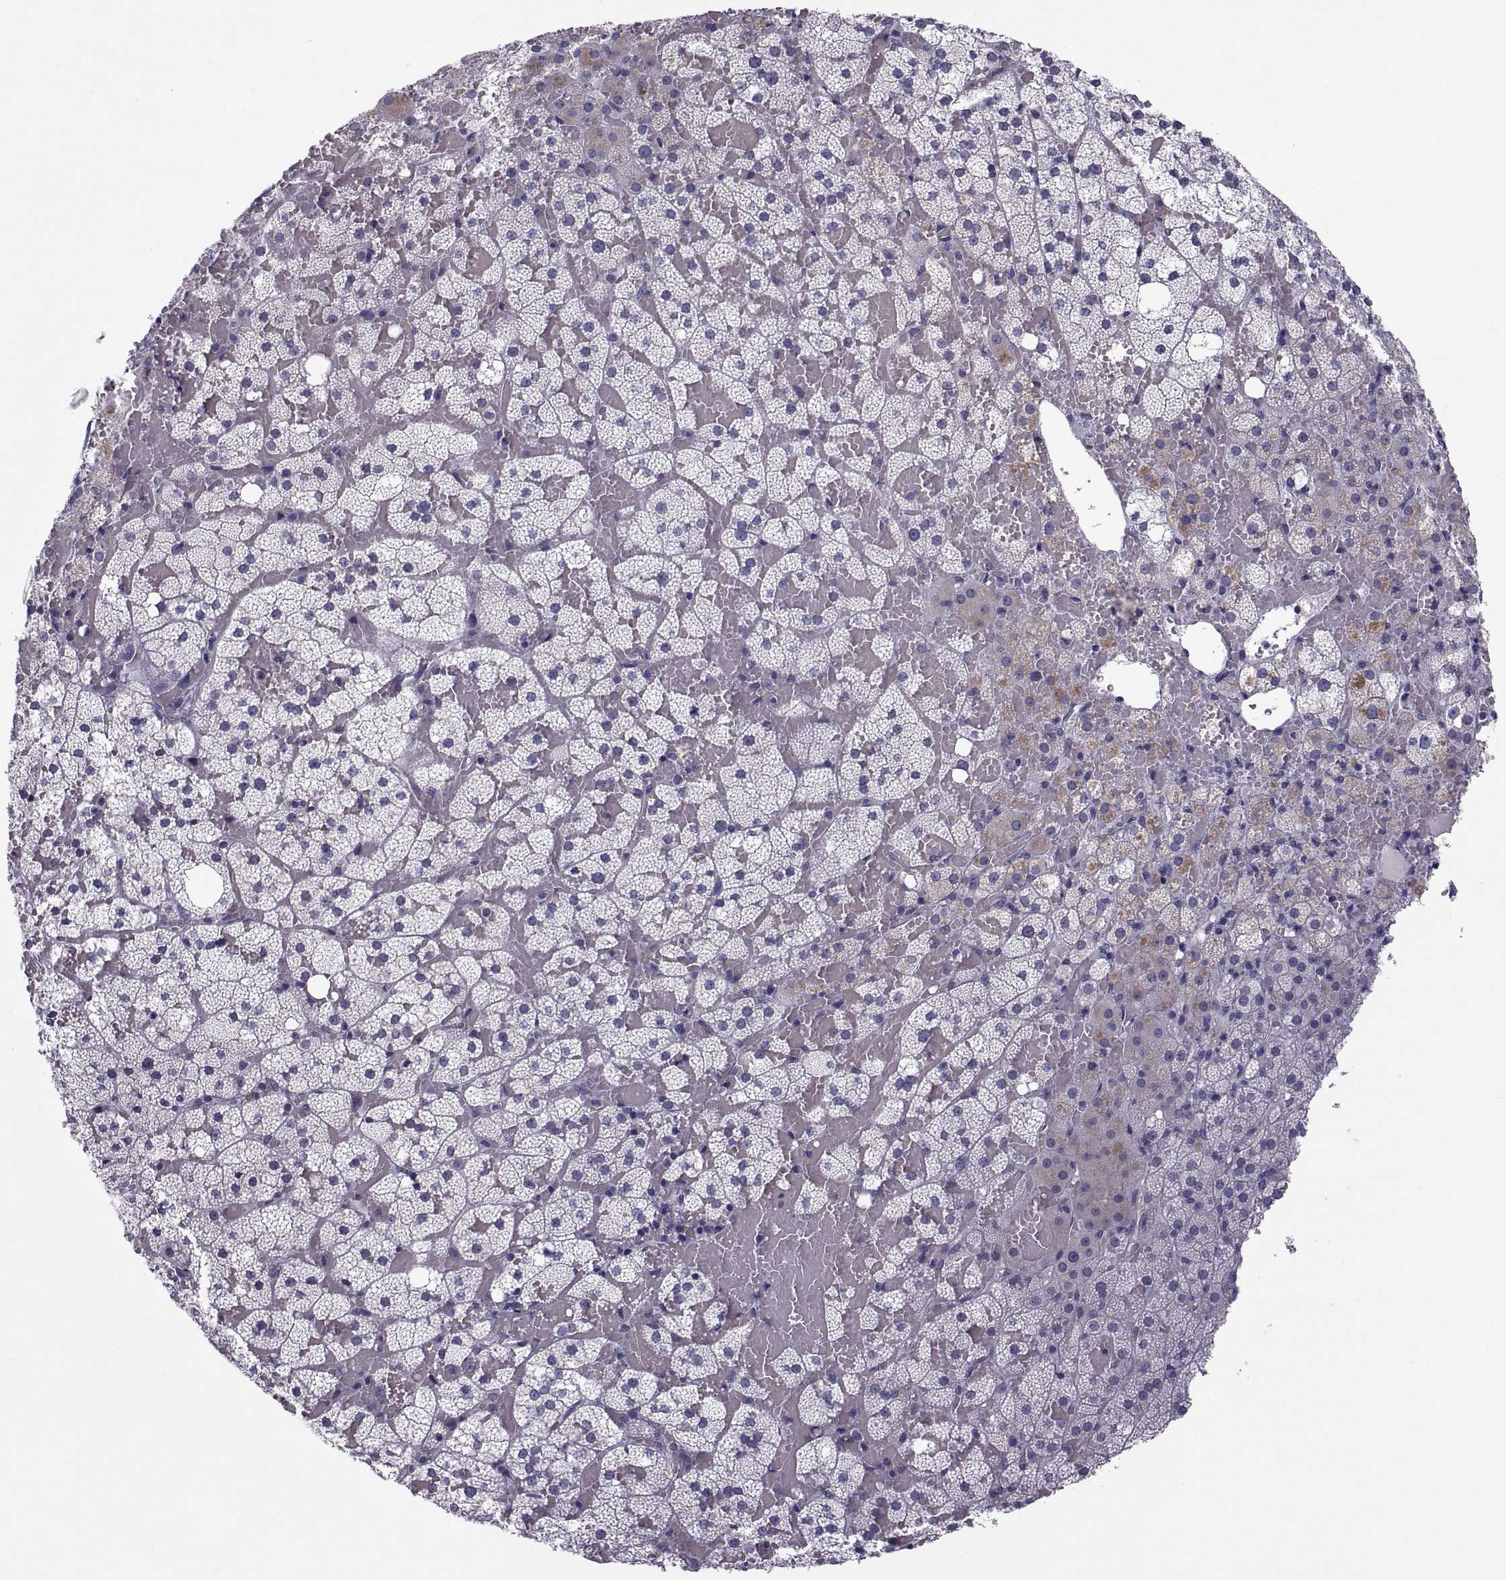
{"staining": {"intensity": "strong", "quantity": "<25%", "location": "cytoplasmic/membranous"}, "tissue": "adrenal gland", "cell_type": "Glandular cells", "image_type": "normal", "snomed": [{"axis": "morphology", "description": "Normal tissue, NOS"}, {"axis": "topography", "description": "Adrenal gland"}], "caption": "This is a micrograph of immunohistochemistry staining of benign adrenal gland, which shows strong expression in the cytoplasmic/membranous of glandular cells.", "gene": "TMEM158", "patient": {"sex": "male", "age": 53}}